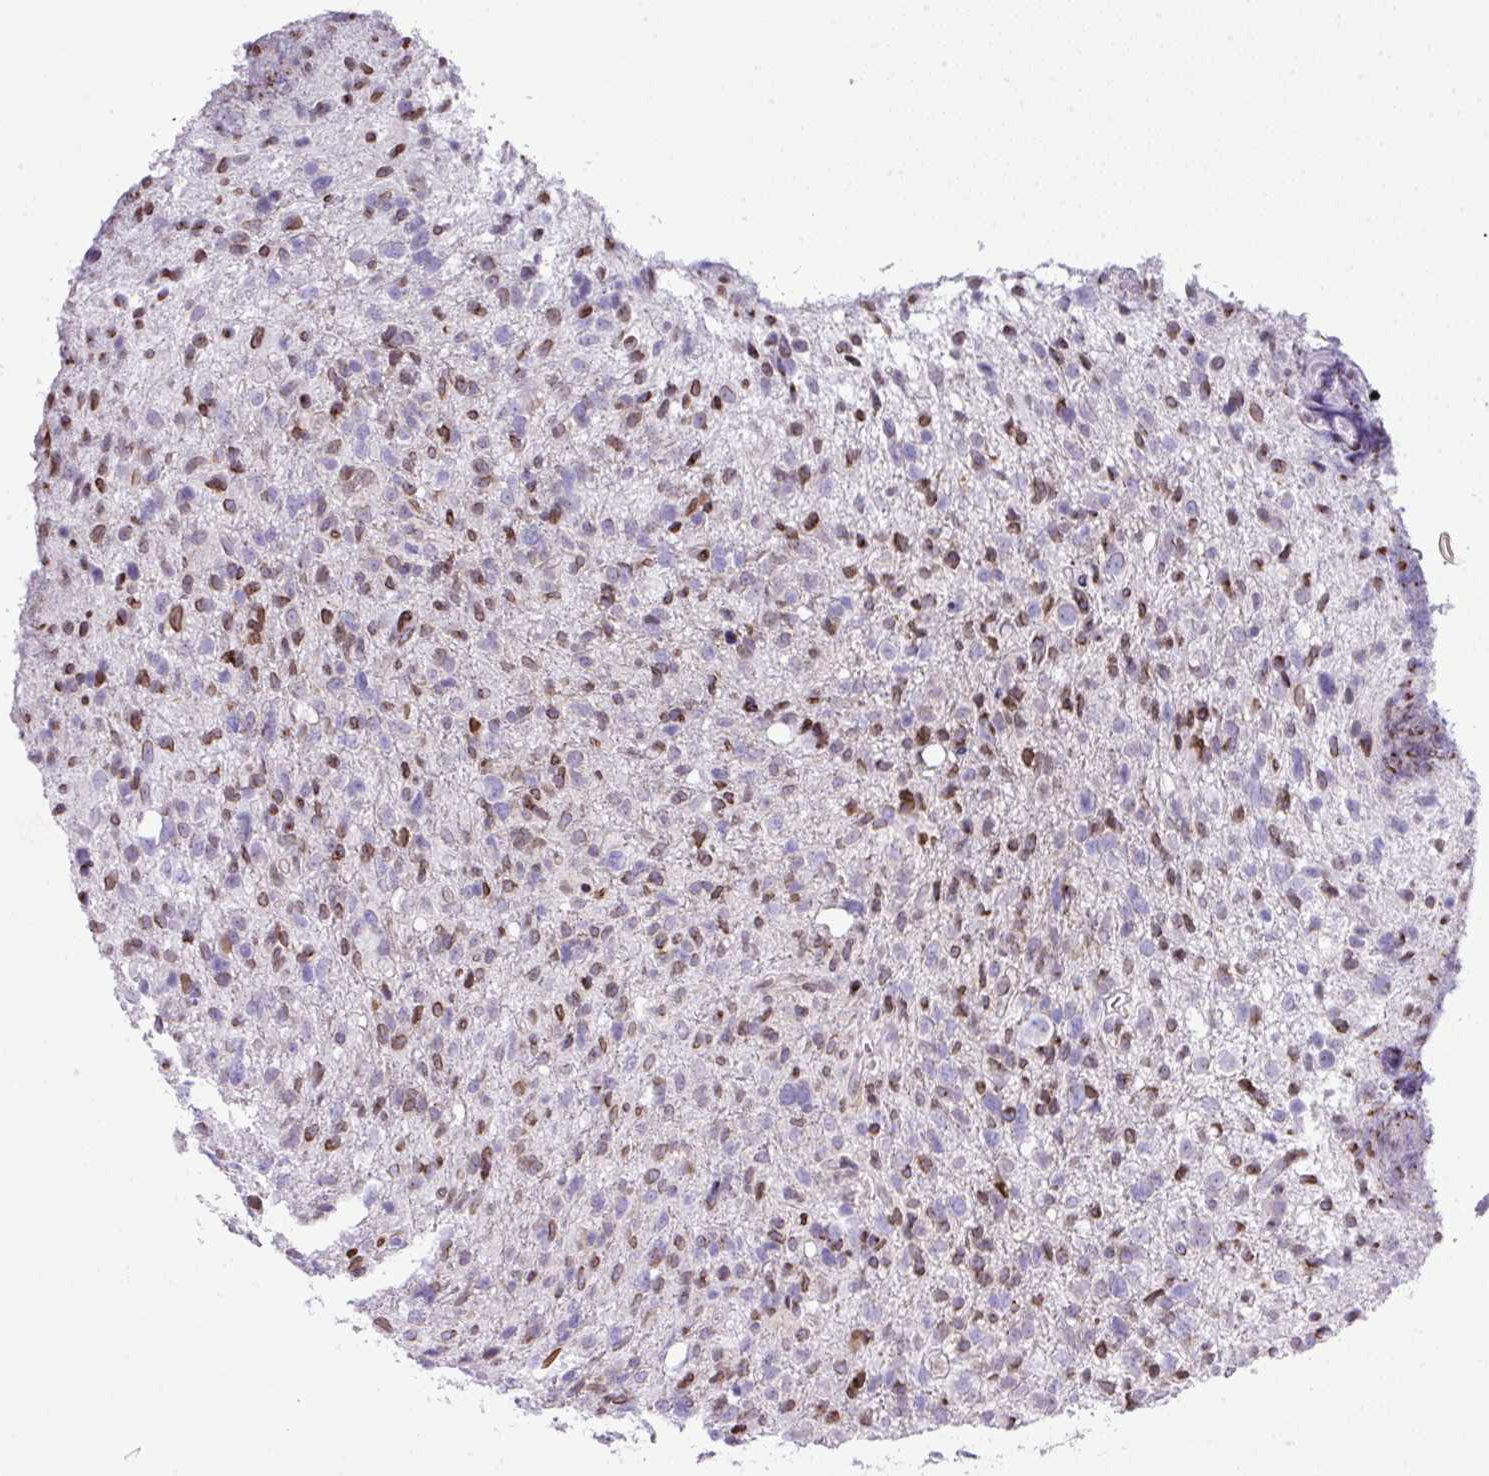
{"staining": {"intensity": "moderate", "quantity": "25%-75%", "location": "nuclear"}, "tissue": "glioma", "cell_type": "Tumor cells", "image_type": "cancer", "snomed": [{"axis": "morphology", "description": "Glioma, malignant, High grade"}, {"axis": "topography", "description": "Brain"}], "caption": "Protein expression analysis of glioma displays moderate nuclear staining in about 25%-75% of tumor cells. The protein of interest is shown in brown color, while the nuclei are stained blue.", "gene": "PLK1", "patient": {"sex": "female", "age": 57}}